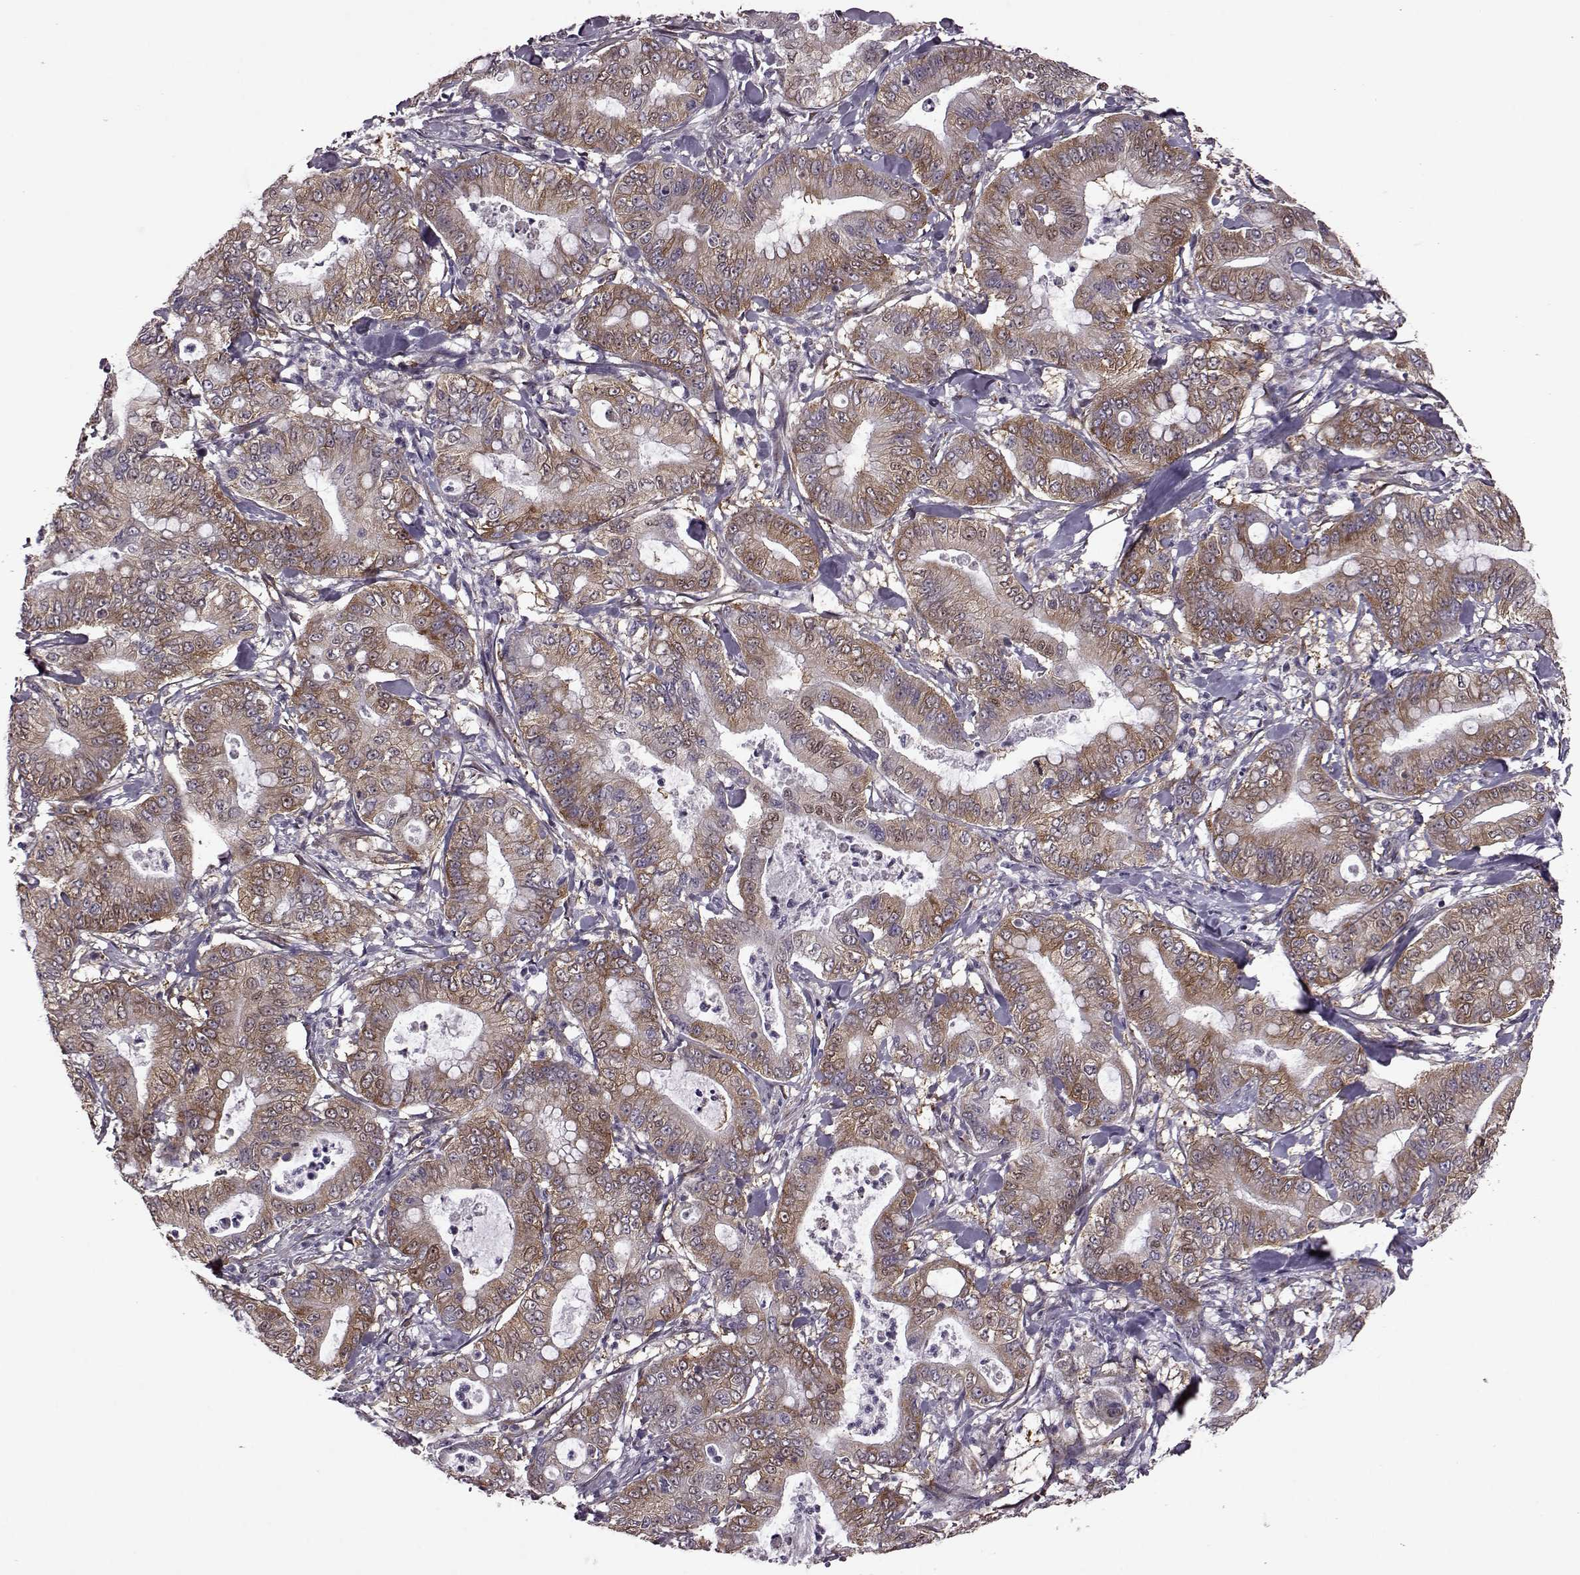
{"staining": {"intensity": "moderate", "quantity": ">75%", "location": "cytoplasmic/membranous"}, "tissue": "pancreatic cancer", "cell_type": "Tumor cells", "image_type": "cancer", "snomed": [{"axis": "morphology", "description": "Adenocarcinoma, NOS"}, {"axis": "topography", "description": "Pancreas"}], "caption": "Immunohistochemical staining of pancreatic adenocarcinoma exhibits moderate cytoplasmic/membranous protein staining in about >75% of tumor cells.", "gene": "URI1", "patient": {"sex": "male", "age": 71}}